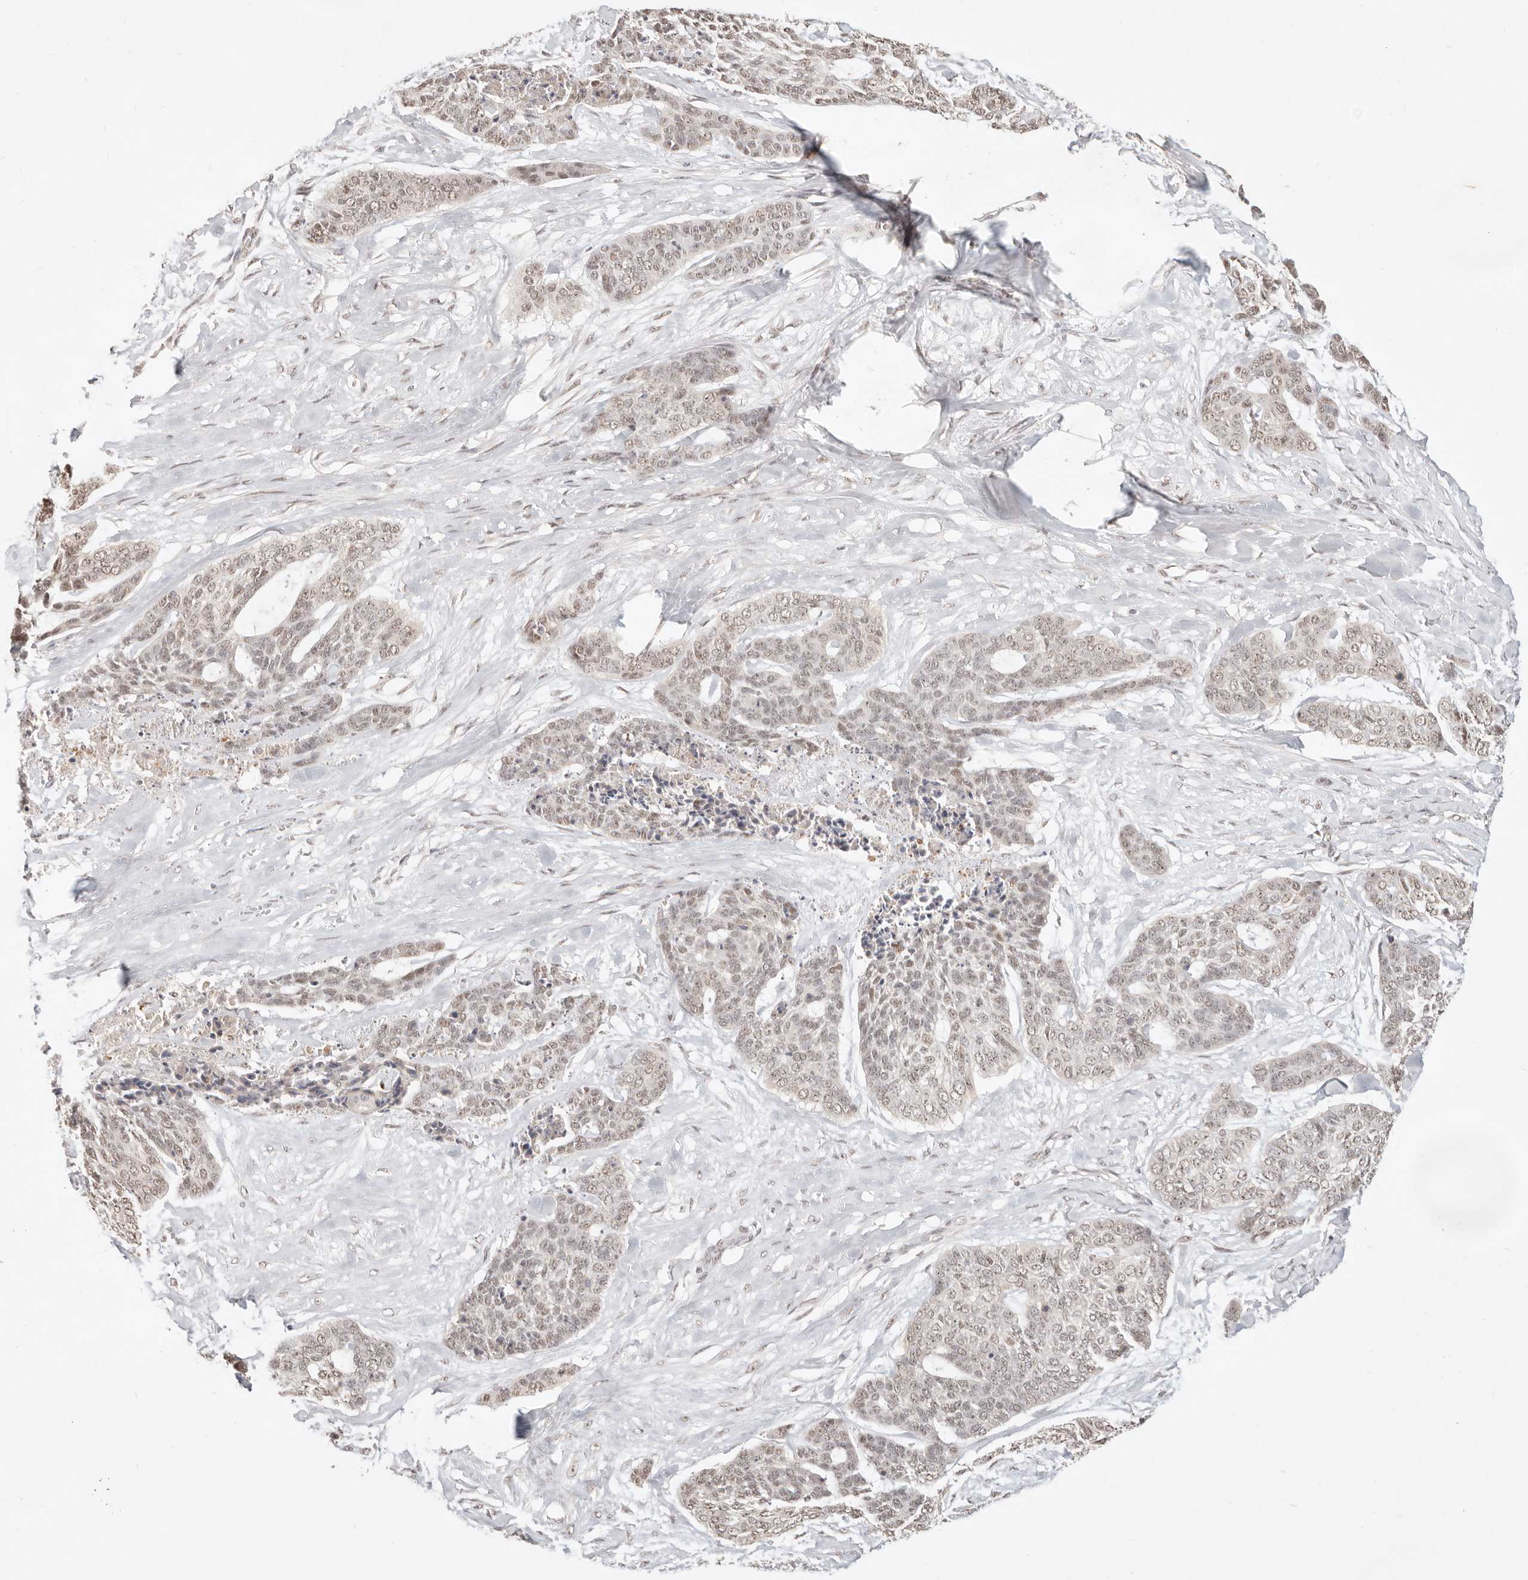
{"staining": {"intensity": "moderate", "quantity": ">75%", "location": "nuclear"}, "tissue": "skin cancer", "cell_type": "Tumor cells", "image_type": "cancer", "snomed": [{"axis": "morphology", "description": "Basal cell carcinoma"}, {"axis": "topography", "description": "Skin"}], "caption": "Basal cell carcinoma (skin) stained for a protein (brown) demonstrates moderate nuclear positive staining in about >75% of tumor cells.", "gene": "MEP1A", "patient": {"sex": "female", "age": 64}}